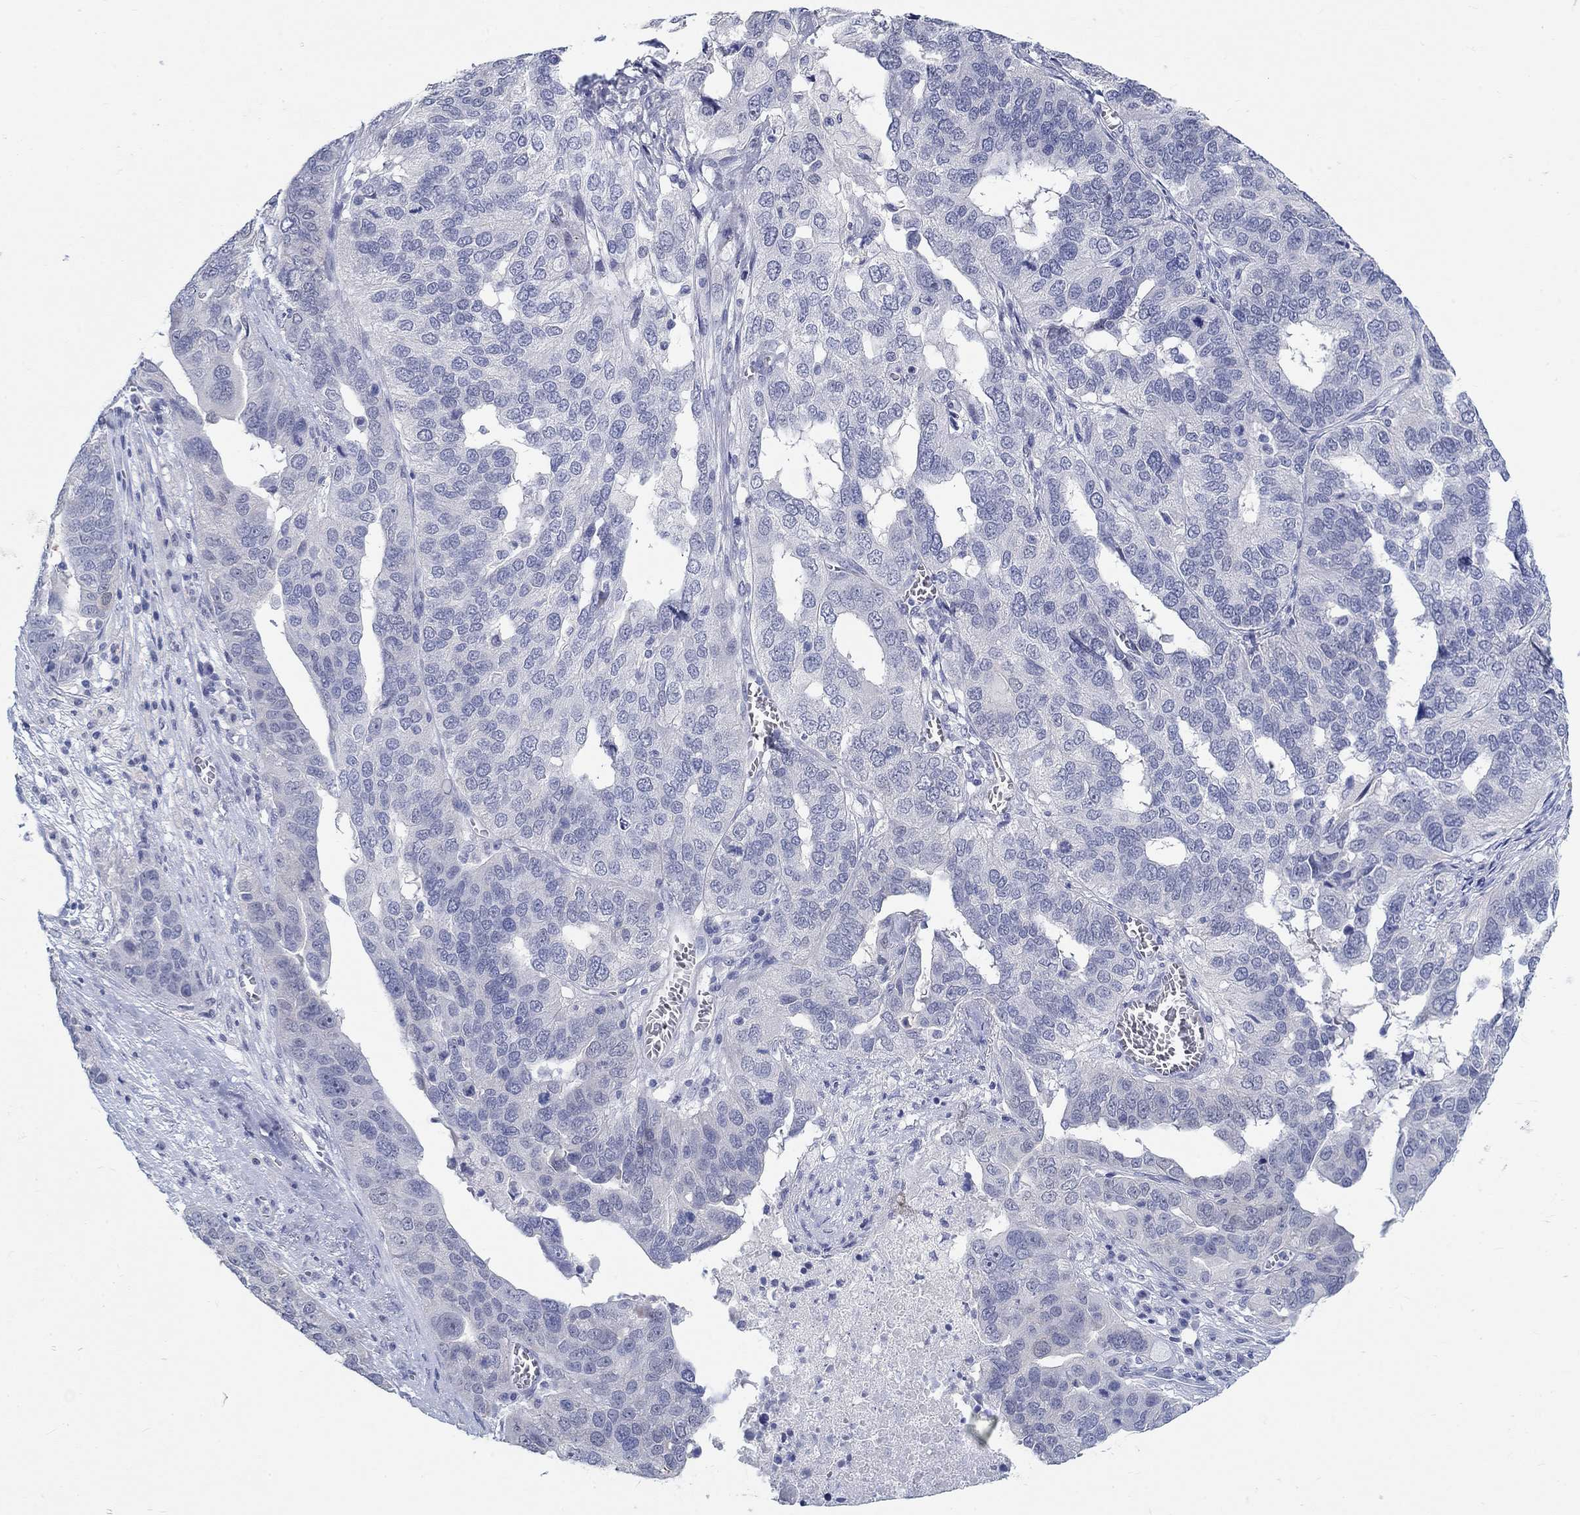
{"staining": {"intensity": "negative", "quantity": "none", "location": "none"}, "tissue": "ovarian cancer", "cell_type": "Tumor cells", "image_type": "cancer", "snomed": [{"axis": "morphology", "description": "Carcinoma, endometroid"}, {"axis": "topography", "description": "Soft tissue"}, {"axis": "topography", "description": "Ovary"}], "caption": "Immunohistochemical staining of human ovarian endometroid carcinoma shows no significant staining in tumor cells. The staining was performed using DAB to visualize the protein expression in brown, while the nuclei were stained in blue with hematoxylin (Magnification: 20x).", "gene": "GRIA3", "patient": {"sex": "female", "age": 52}}